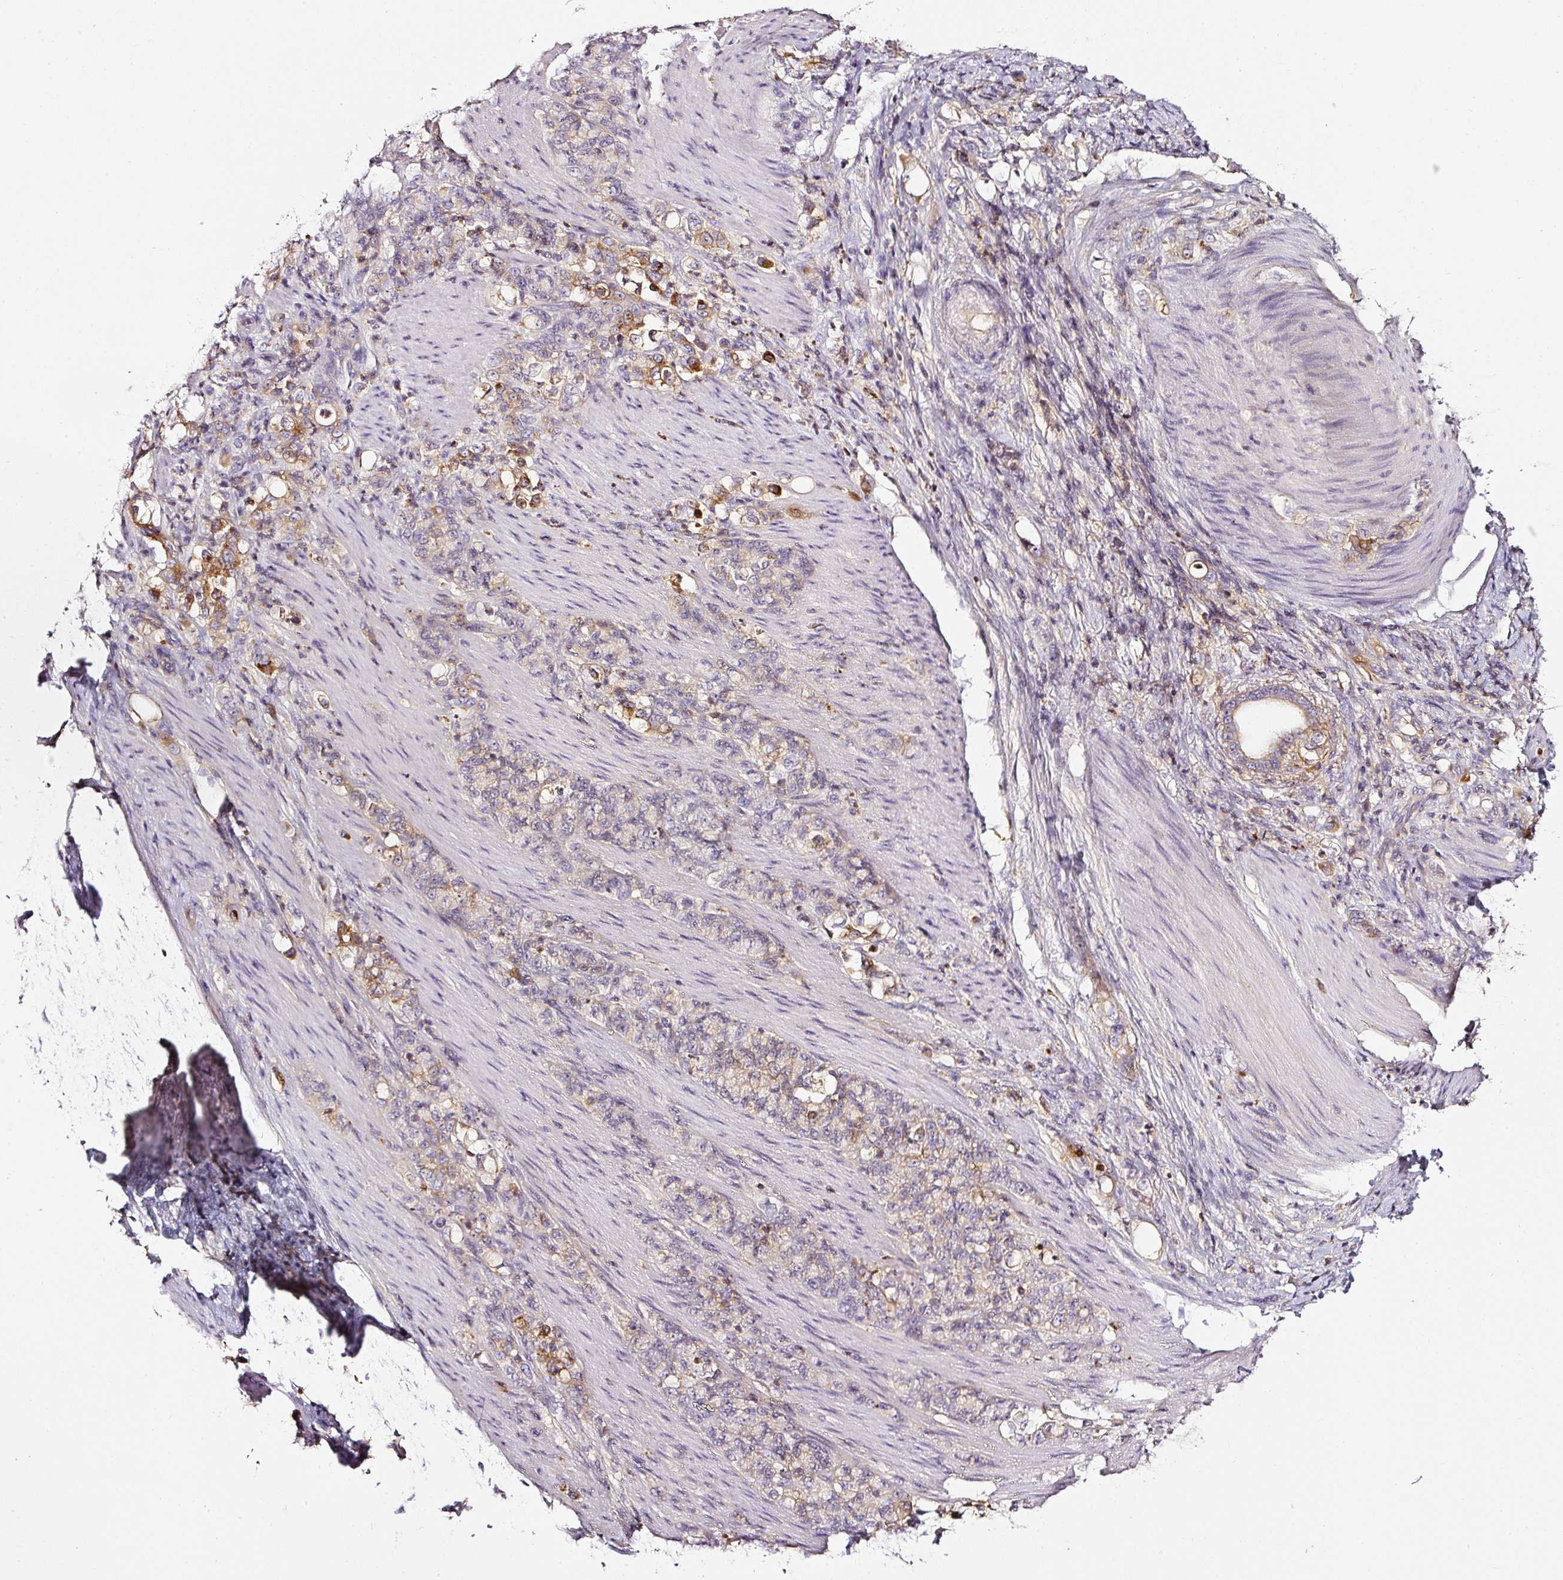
{"staining": {"intensity": "moderate", "quantity": "<25%", "location": "cytoplasmic/membranous"}, "tissue": "stomach cancer", "cell_type": "Tumor cells", "image_type": "cancer", "snomed": [{"axis": "morphology", "description": "Adenocarcinoma, NOS"}, {"axis": "topography", "description": "Stomach"}], "caption": "Protein staining of stomach cancer (adenocarcinoma) tissue shows moderate cytoplasmic/membranous staining in approximately <25% of tumor cells.", "gene": "CD47", "patient": {"sex": "female", "age": 79}}